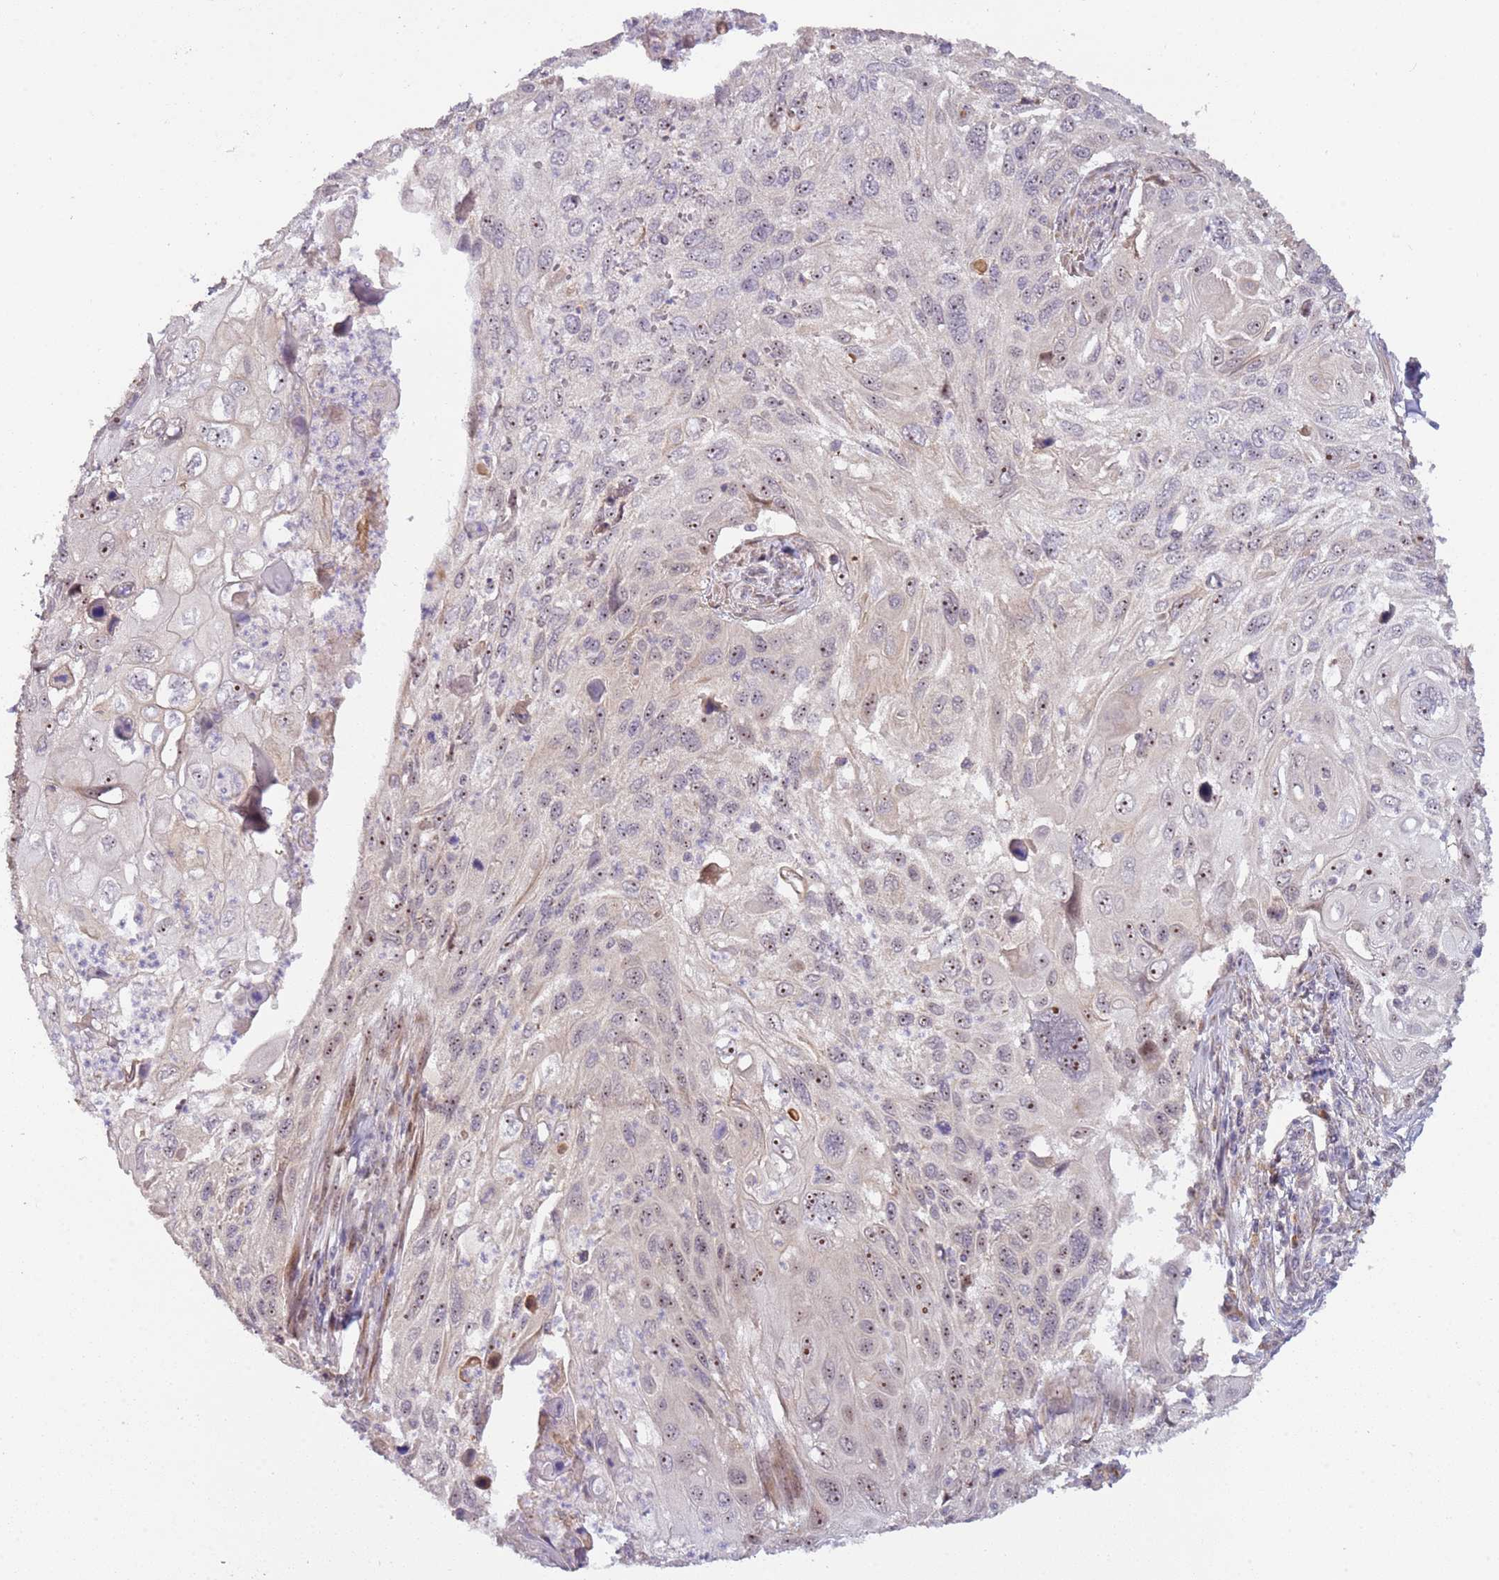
{"staining": {"intensity": "moderate", "quantity": "<25%", "location": "nuclear"}, "tissue": "cervical cancer", "cell_type": "Tumor cells", "image_type": "cancer", "snomed": [{"axis": "morphology", "description": "Squamous cell carcinoma, NOS"}, {"axis": "topography", "description": "Cervix"}], "caption": "Cervical squamous cell carcinoma was stained to show a protein in brown. There is low levels of moderate nuclear staining in about <25% of tumor cells.", "gene": "UCMA", "patient": {"sex": "female", "age": 70}}